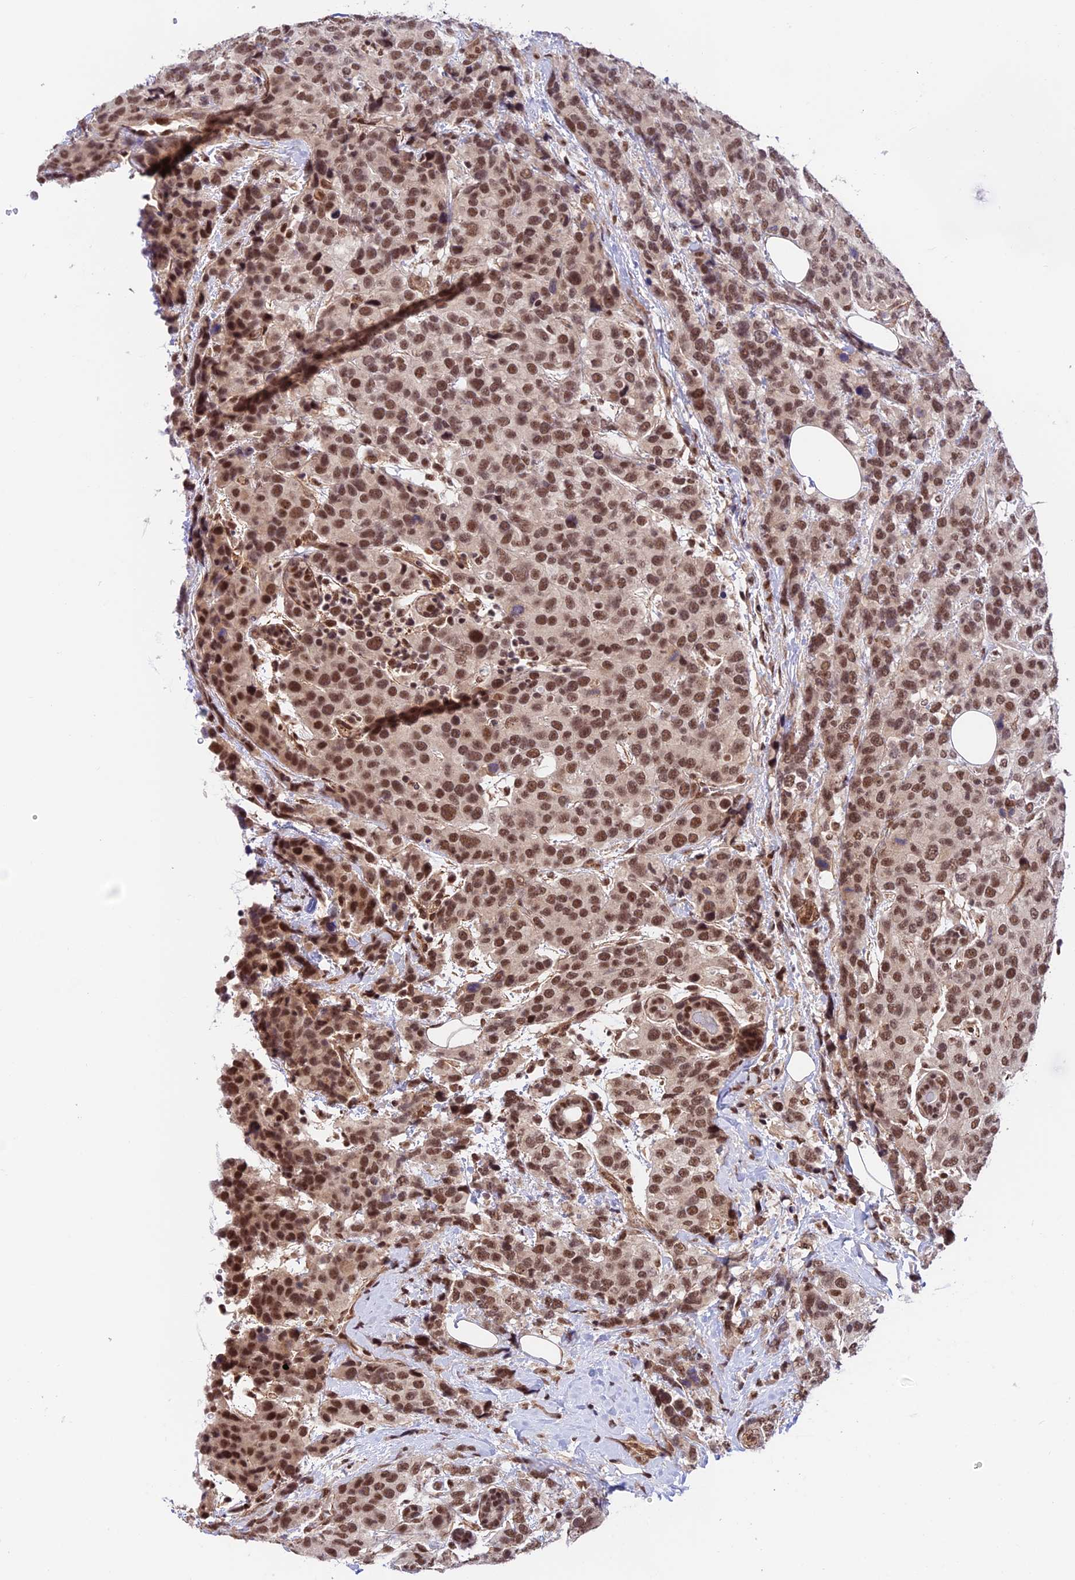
{"staining": {"intensity": "moderate", "quantity": ">75%", "location": "nuclear"}, "tissue": "breast cancer", "cell_type": "Tumor cells", "image_type": "cancer", "snomed": [{"axis": "morphology", "description": "Lobular carcinoma"}, {"axis": "topography", "description": "Breast"}], "caption": "Breast cancer (lobular carcinoma) stained for a protein (brown) displays moderate nuclear positive staining in approximately >75% of tumor cells.", "gene": "RBM42", "patient": {"sex": "female", "age": 59}}